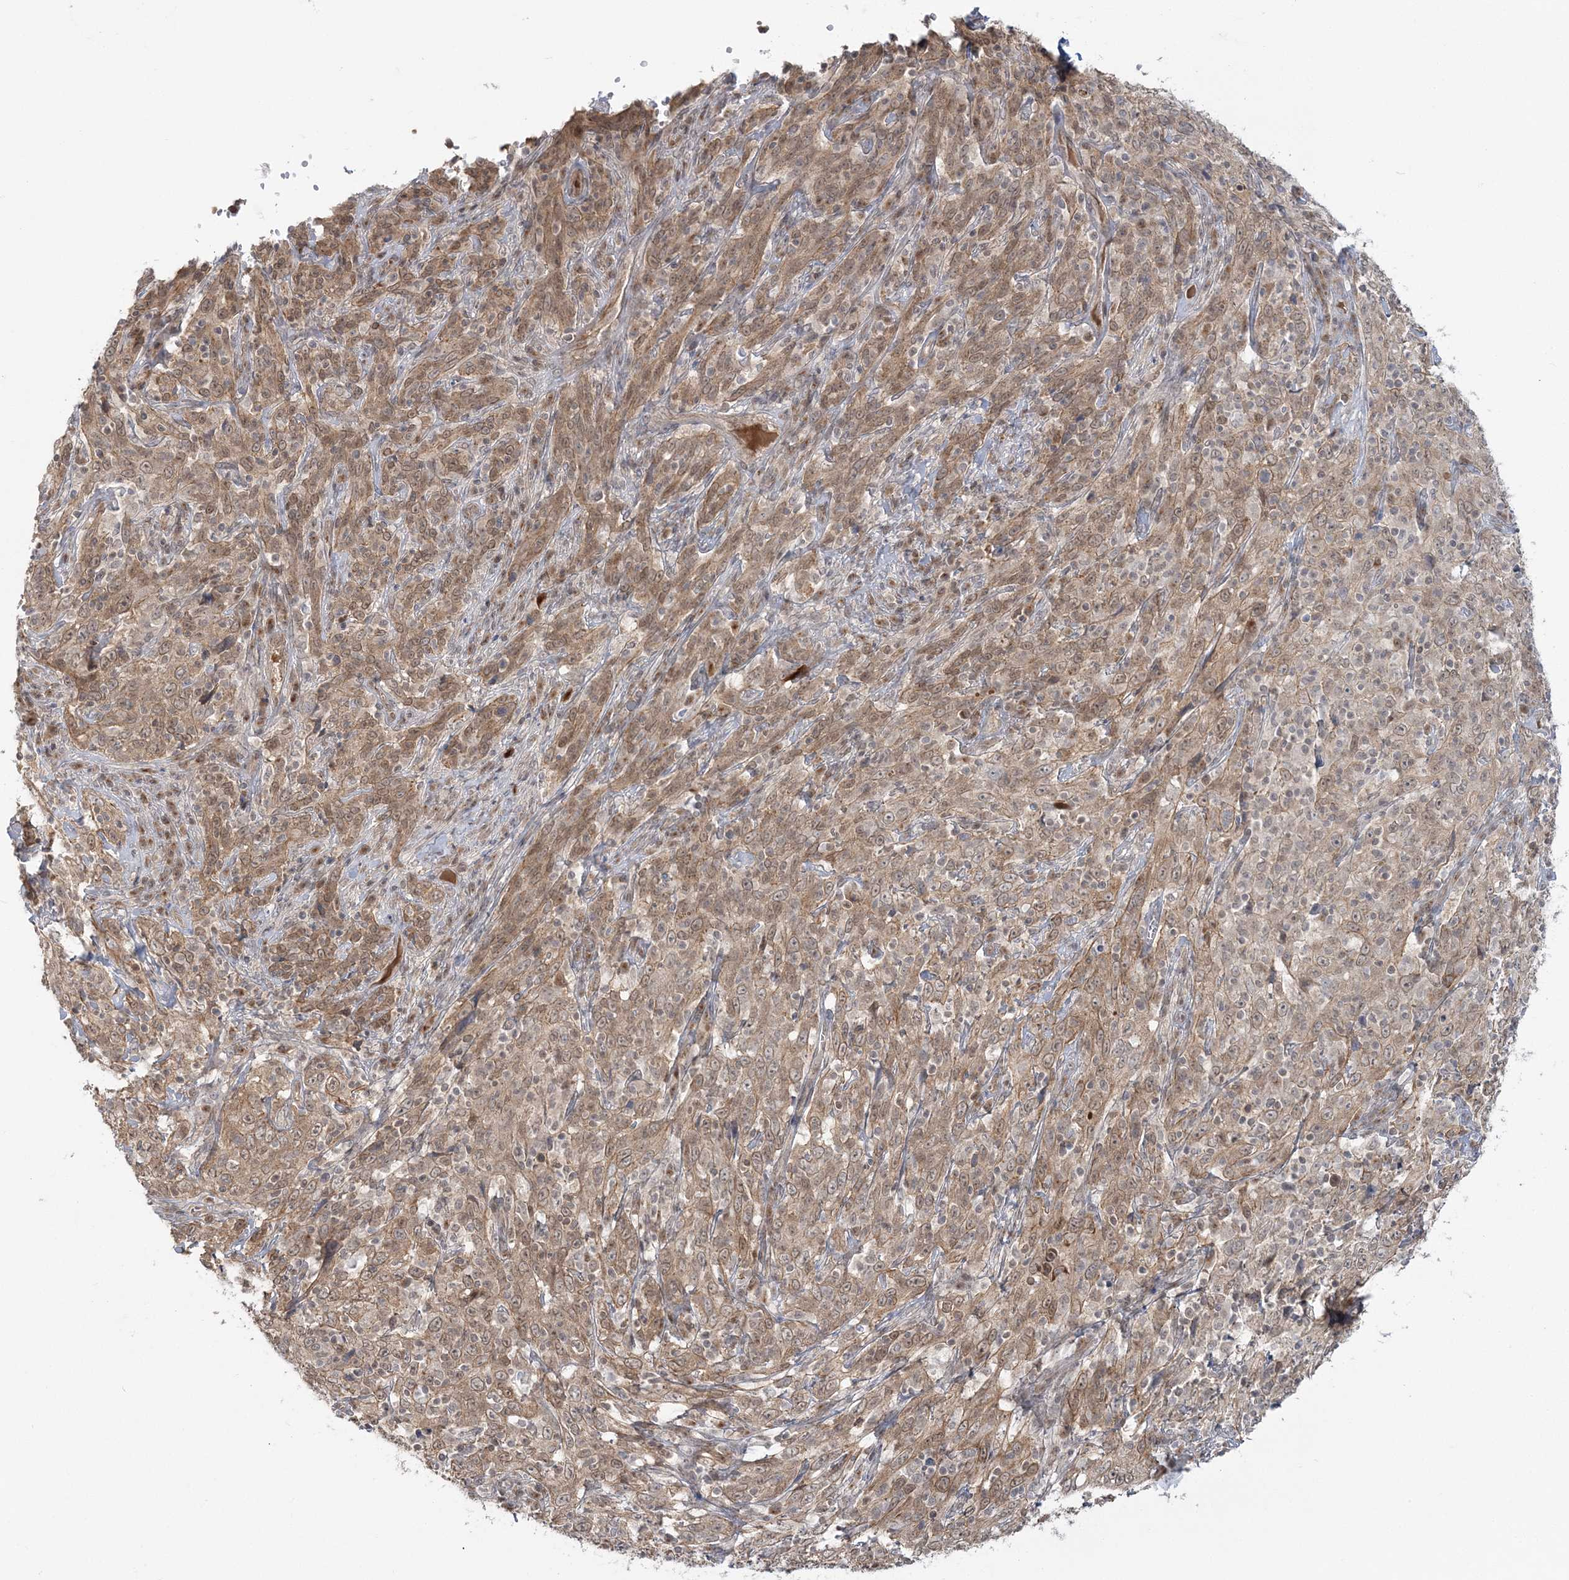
{"staining": {"intensity": "moderate", "quantity": ">75%", "location": "cytoplasmic/membranous,nuclear"}, "tissue": "cervical cancer", "cell_type": "Tumor cells", "image_type": "cancer", "snomed": [{"axis": "morphology", "description": "Squamous cell carcinoma, NOS"}, {"axis": "topography", "description": "Cervix"}], "caption": "IHC image of squamous cell carcinoma (cervical) stained for a protein (brown), which exhibits medium levels of moderate cytoplasmic/membranous and nuclear positivity in about >75% of tumor cells.", "gene": "ZFAND6", "patient": {"sex": "female", "age": 46}}